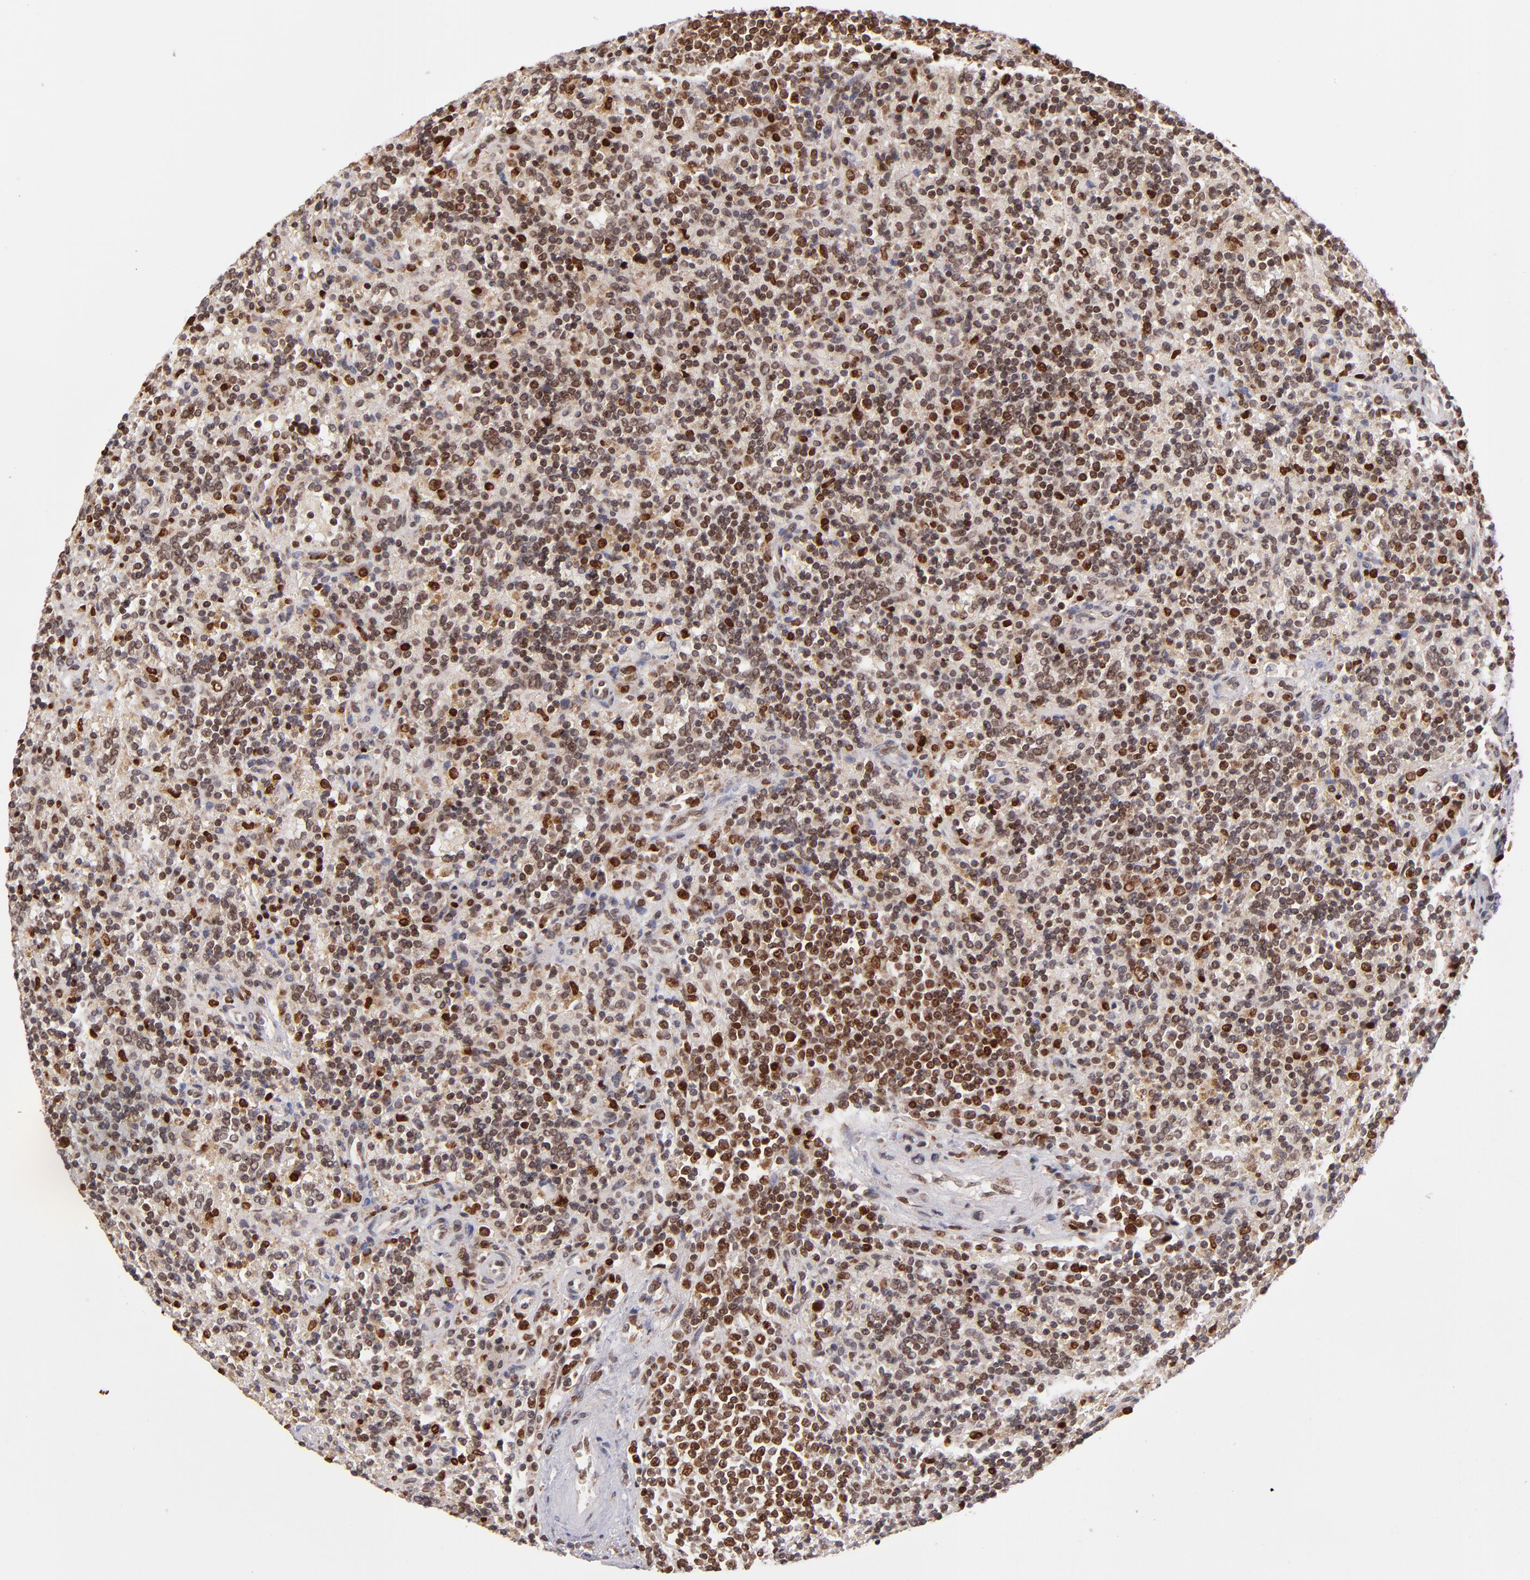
{"staining": {"intensity": "moderate", "quantity": "<25%", "location": "cytoplasmic/membranous,nuclear"}, "tissue": "lymphoma", "cell_type": "Tumor cells", "image_type": "cancer", "snomed": [{"axis": "morphology", "description": "Malignant lymphoma, non-Hodgkin's type, Low grade"}, {"axis": "topography", "description": "Spleen"}], "caption": "Moderate cytoplasmic/membranous and nuclear expression for a protein is seen in approximately <25% of tumor cells of lymphoma using immunohistochemistry (IHC).", "gene": "TOP1MT", "patient": {"sex": "male", "age": 67}}